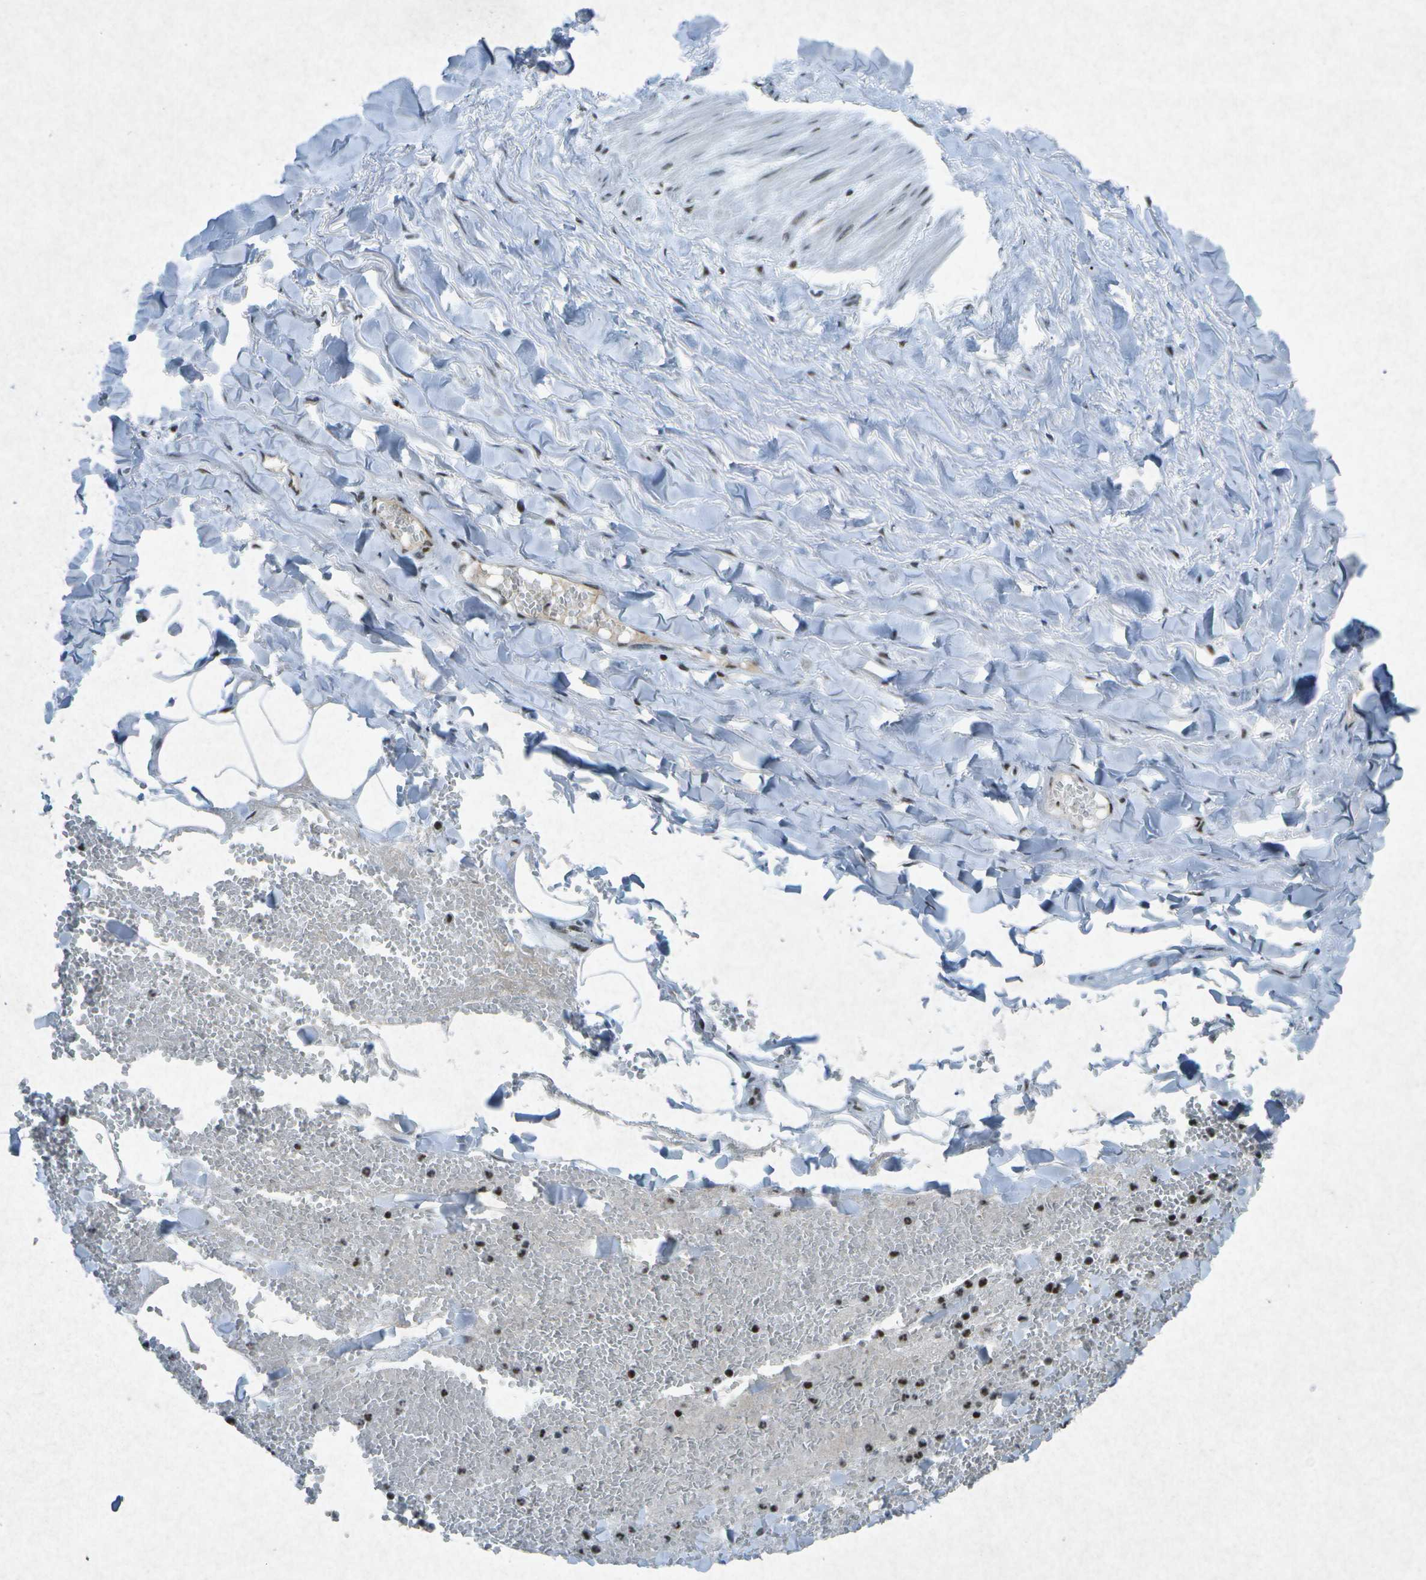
{"staining": {"intensity": "moderate", "quantity": "<25%", "location": "nuclear"}, "tissue": "adipose tissue", "cell_type": "Adipocytes", "image_type": "normal", "snomed": [{"axis": "morphology", "description": "Normal tissue, NOS"}, {"axis": "topography", "description": "Adipose tissue"}, {"axis": "topography", "description": "Peripheral nerve tissue"}], "caption": "This image demonstrates IHC staining of benign human adipose tissue, with low moderate nuclear positivity in approximately <25% of adipocytes.", "gene": "MTA2", "patient": {"sex": "male", "age": 52}}